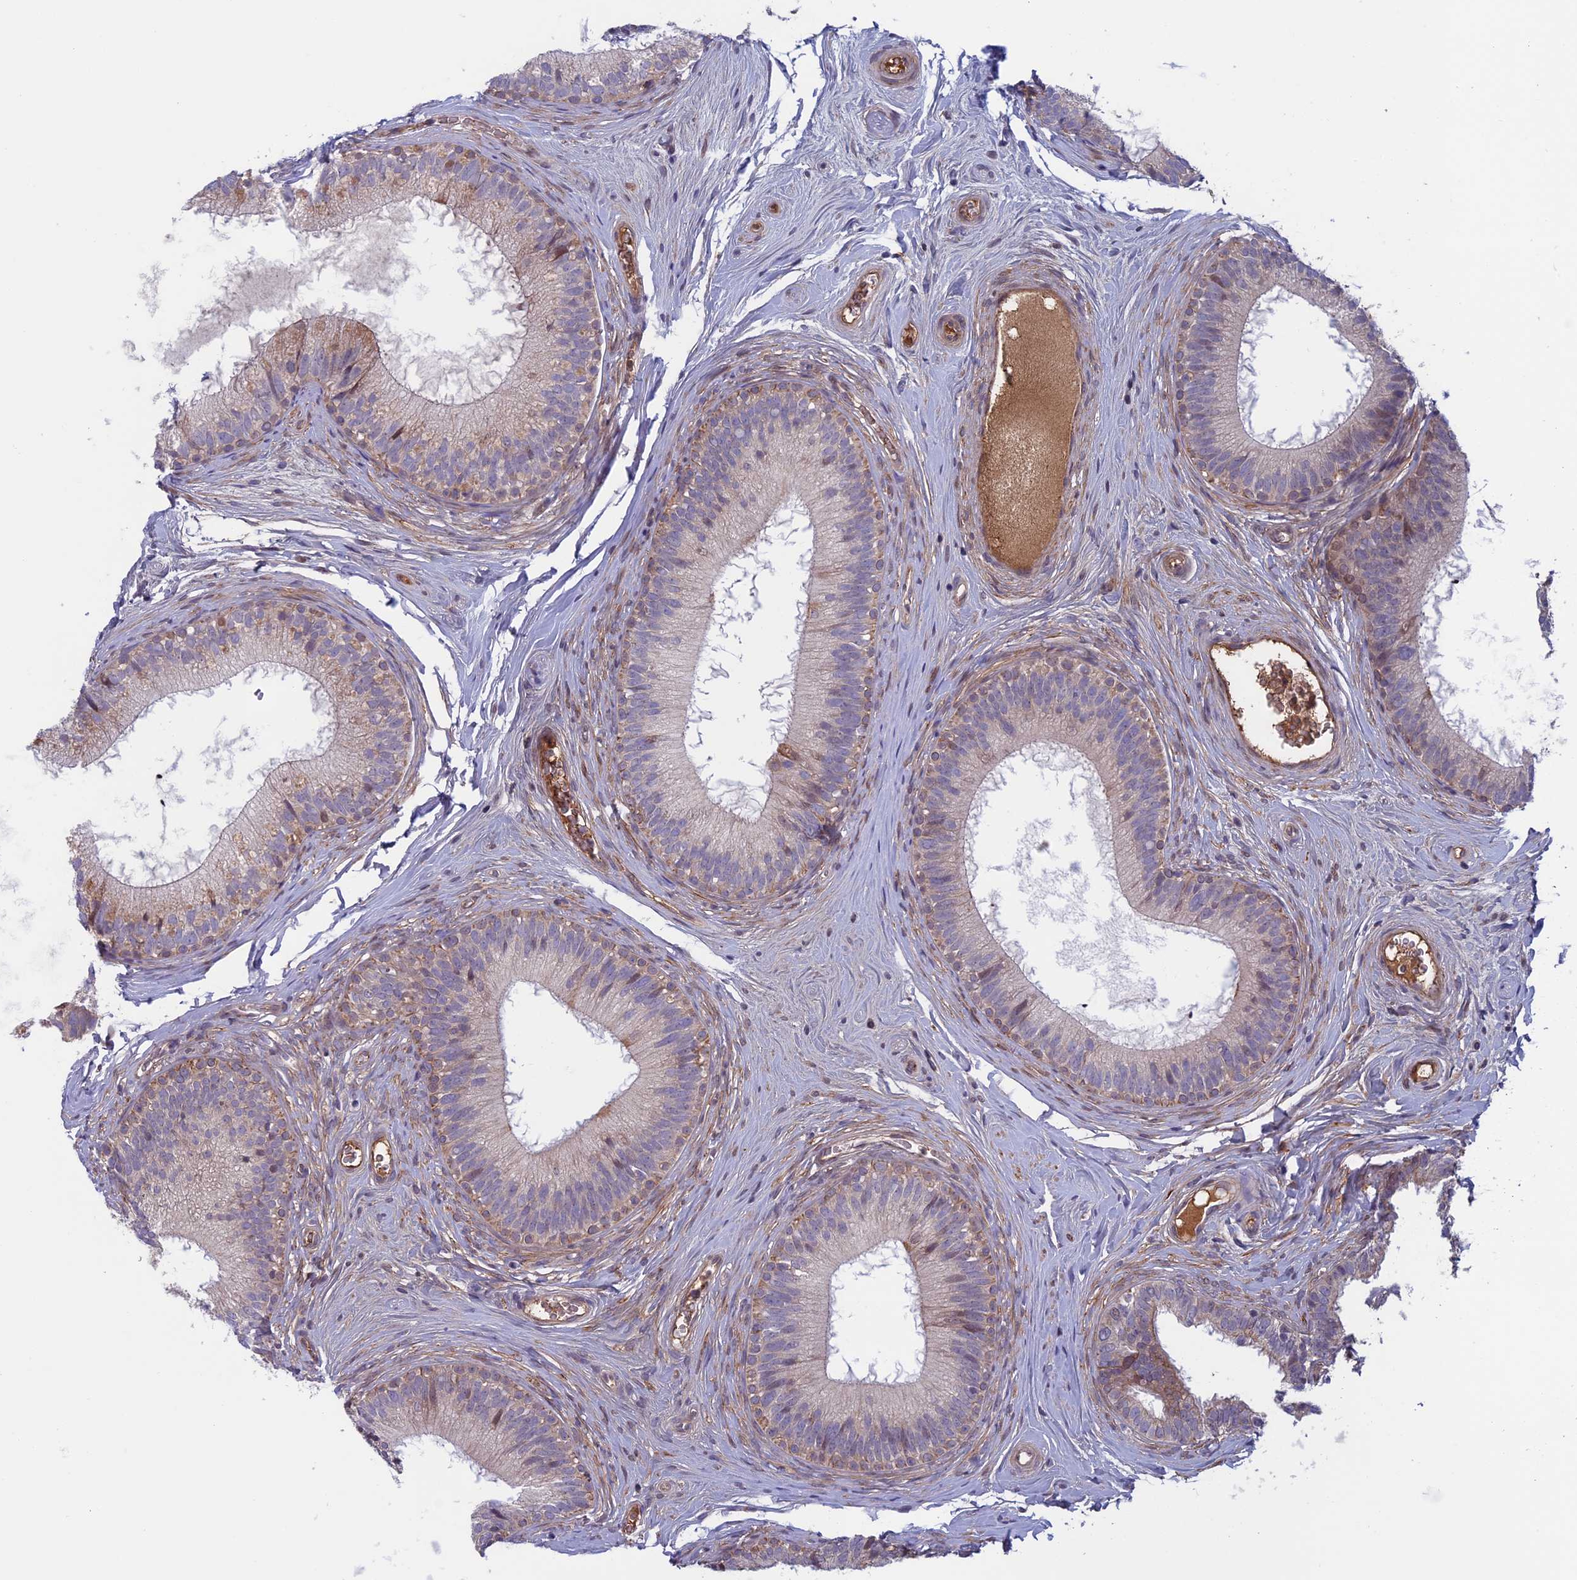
{"staining": {"intensity": "moderate", "quantity": "25%-75%", "location": "cytoplasmic/membranous"}, "tissue": "epididymis", "cell_type": "Glandular cells", "image_type": "normal", "snomed": [{"axis": "morphology", "description": "Normal tissue, NOS"}, {"axis": "topography", "description": "Epididymis"}], "caption": "Immunohistochemistry (DAB (3,3'-diaminobenzidine)) staining of unremarkable human epididymis displays moderate cytoplasmic/membranous protein staining in approximately 25%-75% of glandular cells. Nuclei are stained in blue.", "gene": "FADS1", "patient": {"sex": "male", "age": 33}}